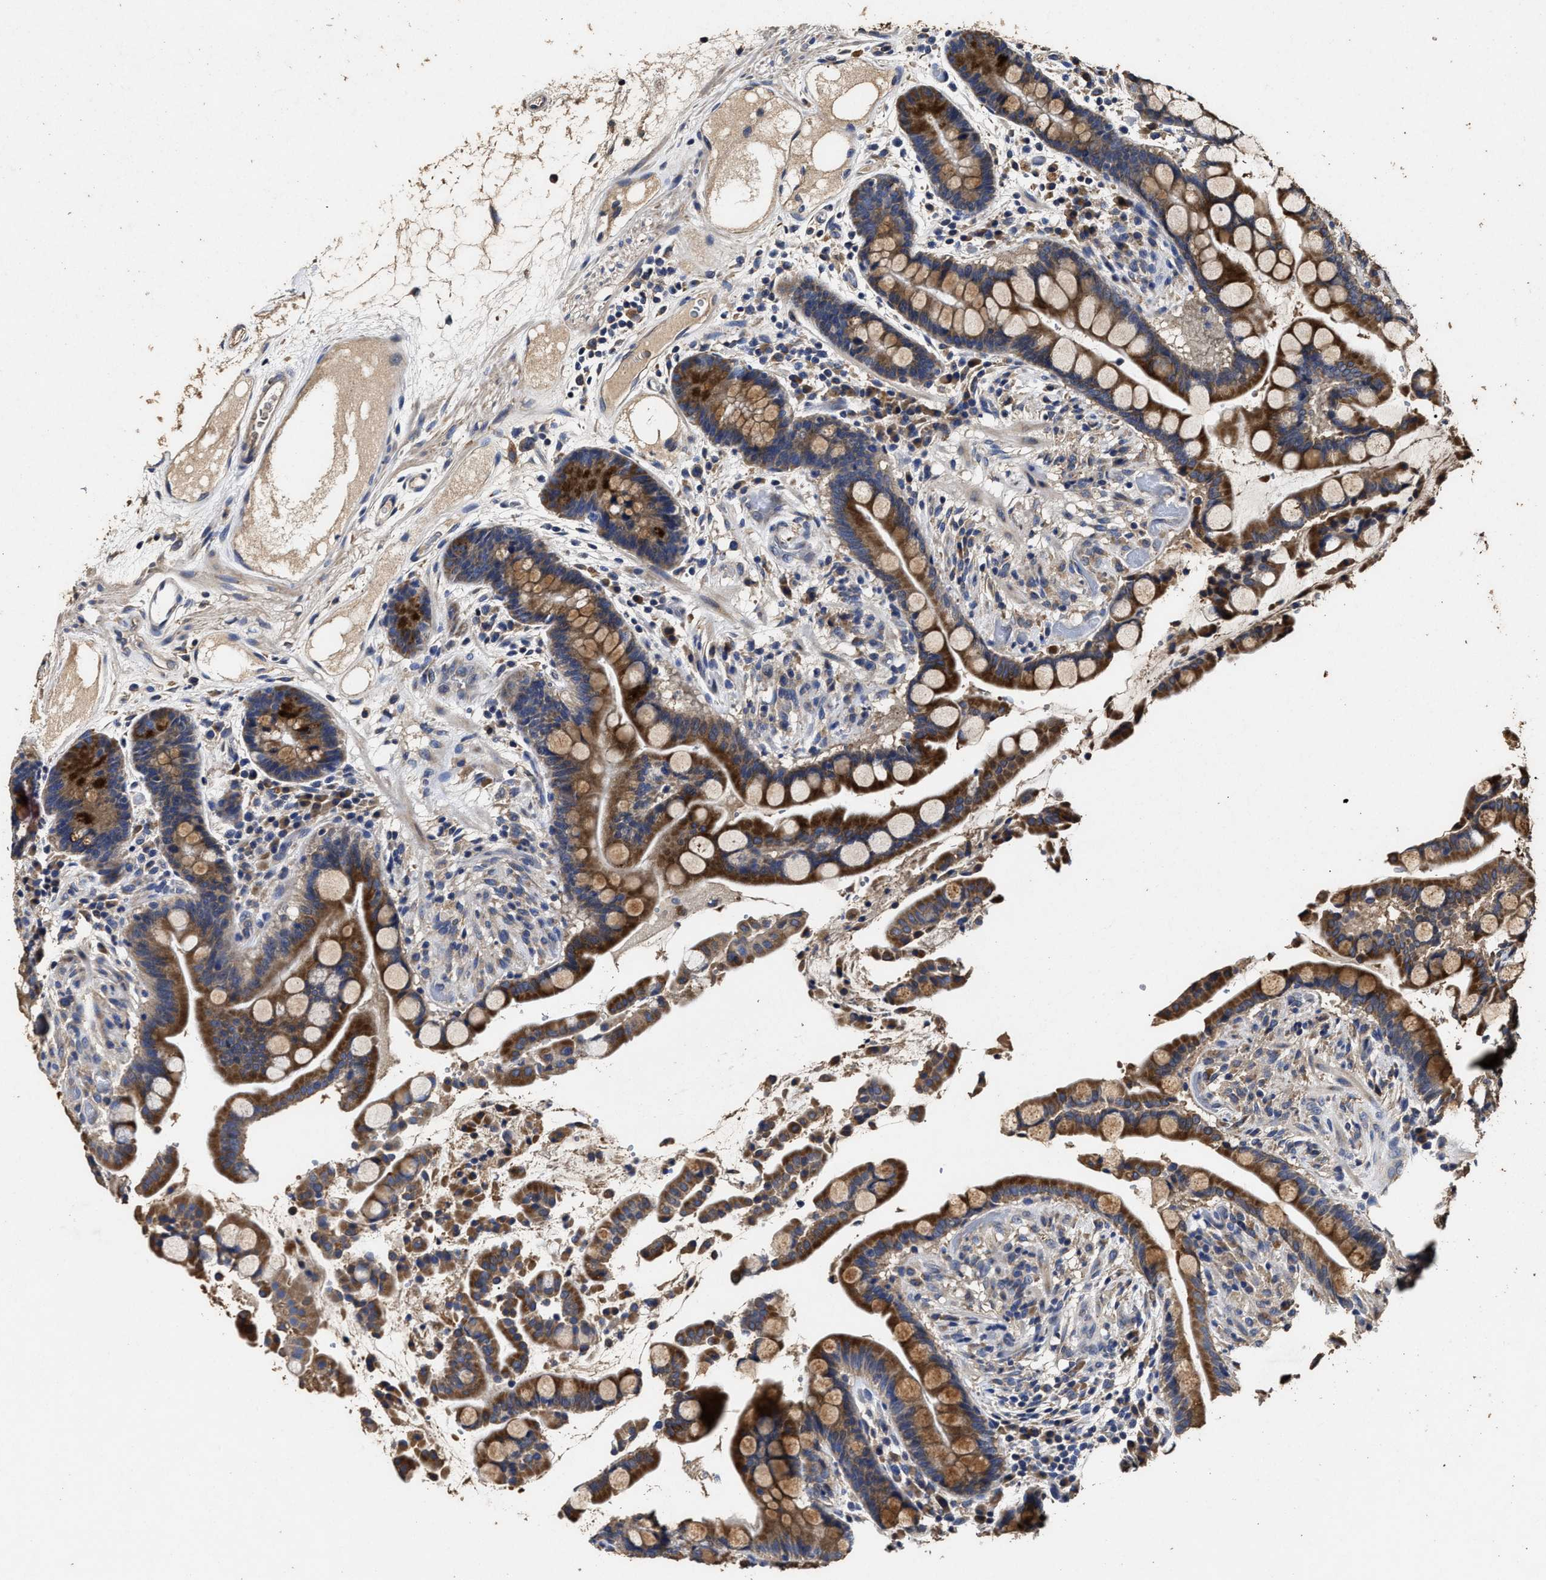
{"staining": {"intensity": "weak", "quantity": ">75%", "location": "cytoplasmic/membranous"}, "tissue": "colon", "cell_type": "Endothelial cells", "image_type": "normal", "snomed": [{"axis": "morphology", "description": "Normal tissue, NOS"}, {"axis": "topography", "description": "Colon"}], "caption": "High-power microscopy captured an immunohistochemistry micrograph of unremarkable colon, revealing weak cytoplasmic/membranous expression in about >75% of endothelial cells. The protein of interest is shown in brown color, while the nuclei are stained blue.", "gene": "PPM1K", "patient": {"sex": "male", "age": 73}}